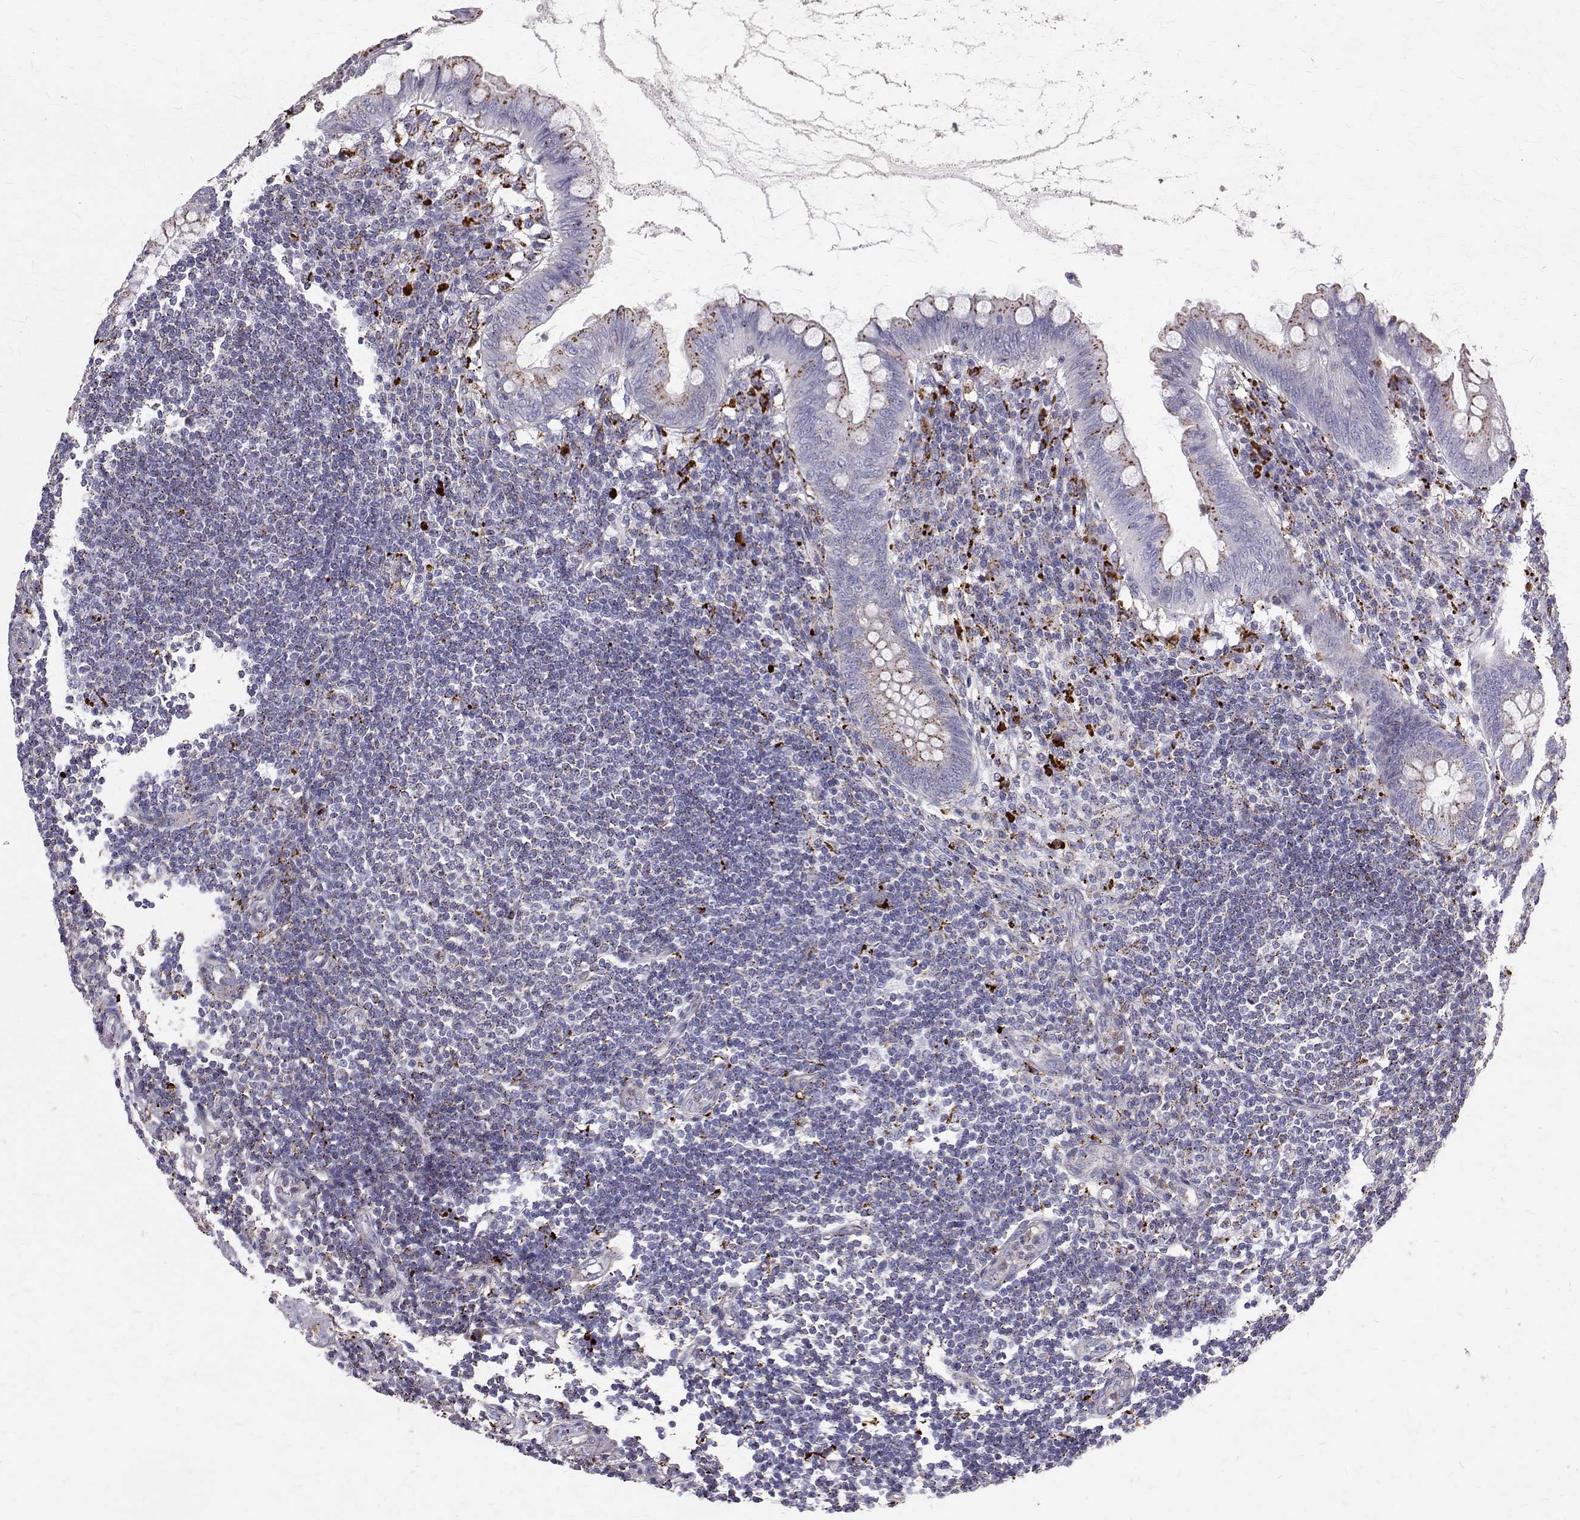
{"staining": {"intensity": "moderate", "quantity": "<25%", "location": "cytoplasmic/membranous"}, "tissue": "appendix", "cell_type": "Glandular cells", "image_type": "normal", "snomed": [{"axis": "morphology", "description": "Normal tissue, NOS"}, {"axis": "topography", "description": "Appendix"}], "caption": "Immunohistochemistry histopathology image of benign appendix: human appendix stained using IHC reveals low levels of moderate protein expression localized specifically in the cytoplasmic/membranous of glandular cells, appearing as a cytoplasmic/membranous brown color.", "gene": "TPP1", "patient": {"sex": "female", "age": 57}}